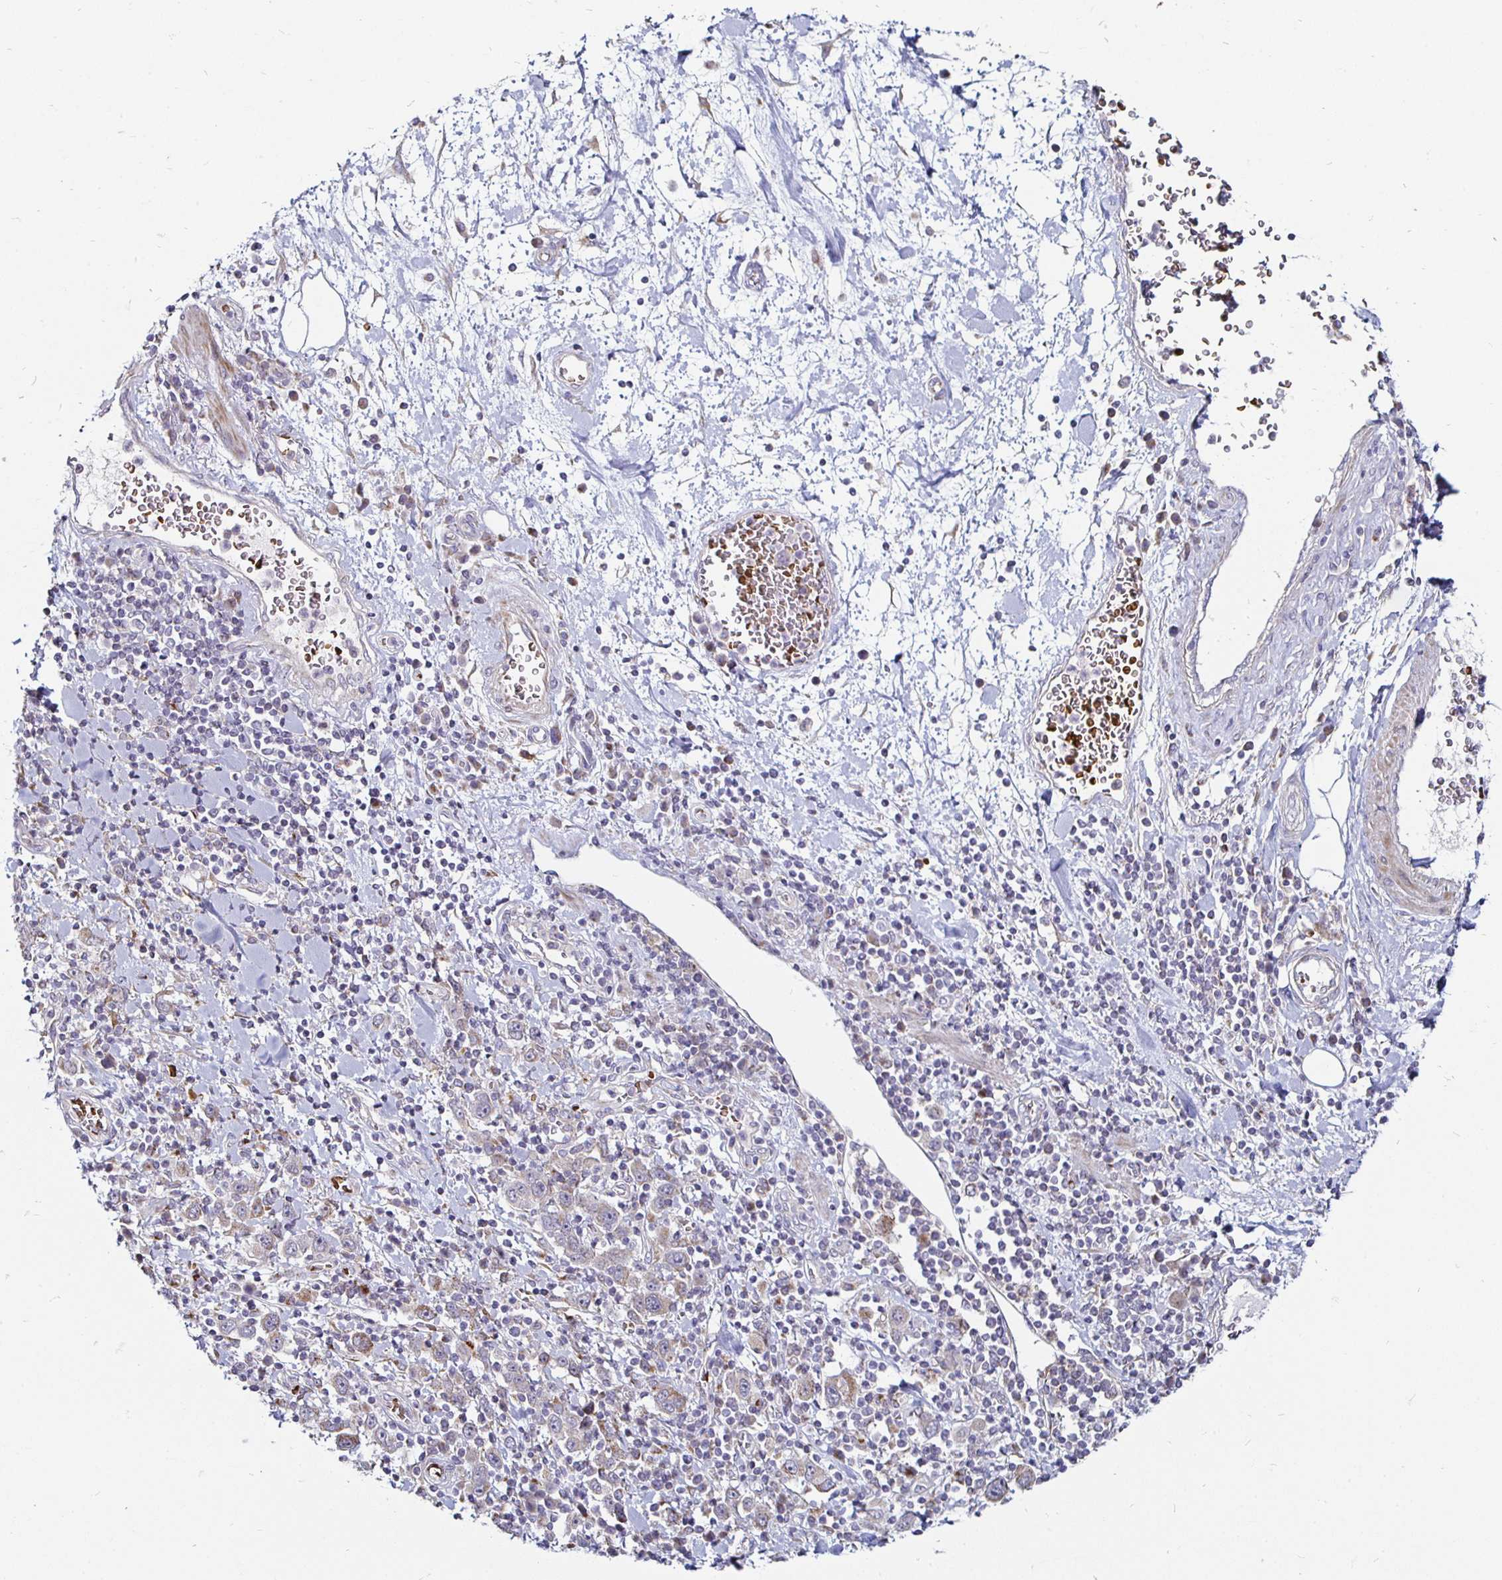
{"staining": {"intensity": "weak", "quantity": "25%-75%", "location": "cytoplasmic/membranous"}, "tissue": "stomach cancer", "cell_type": "Tumor cells", "image_type": "cancer", "snomed": [{"axis": "morphology", "description": "Normal tissue, NOS"}, {"axis": "morphology", "description": "Adenocarcinoma, NOS"}, {"axis": "topography", "description": "Stomach, upper"}, {"axis": "topography", "description": "Stomach"}], "caption": "Tumor cells demonstrate low levels of weak cytoplasmic/membranous expression in about 25%-75% of cells in human stomach cancer. Nuclei are stained in blue.", "gene": "ATG3", "patient": {"sex": "male", "age": 59}}